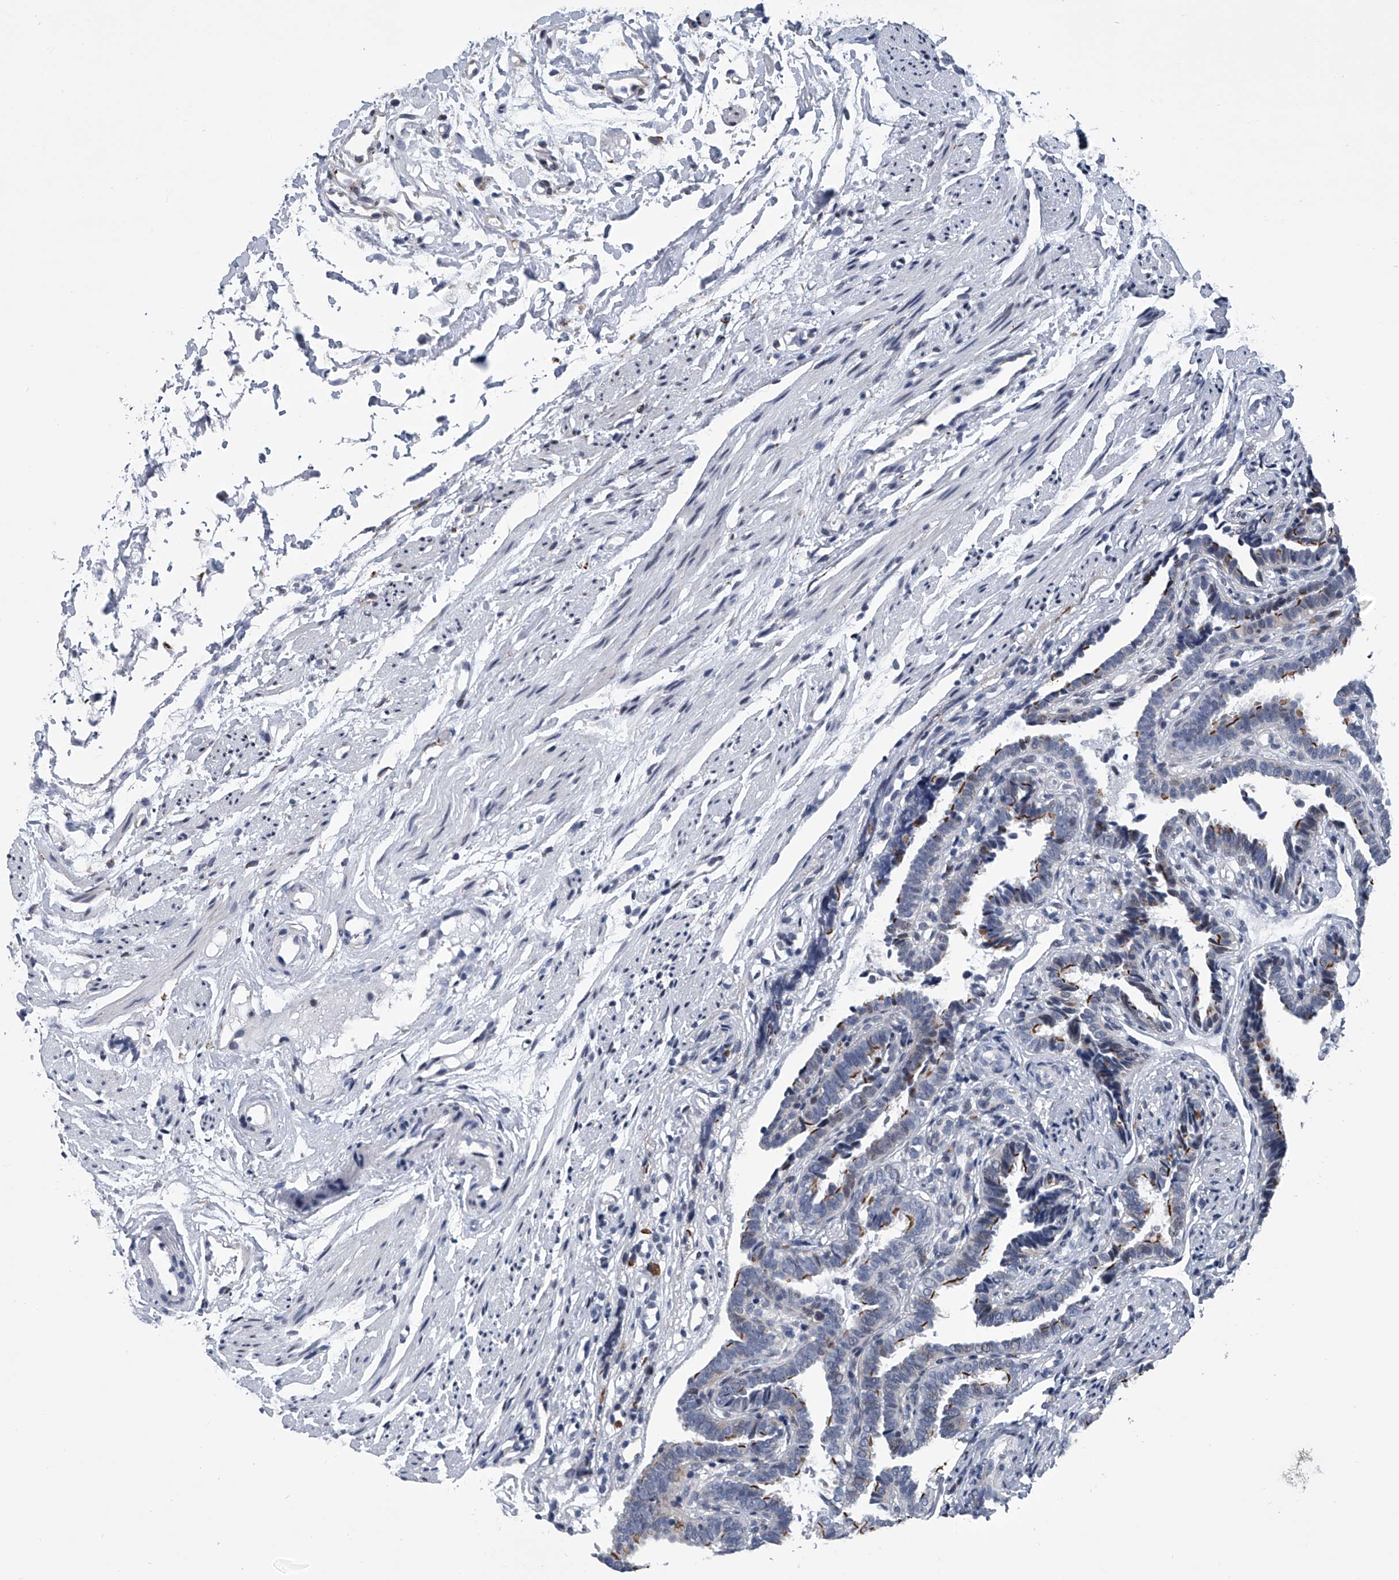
{"staining": {"intensity": "moderate", "quantity": "25%-75%", "location": "cytoplasmic/membranous"}, "tissue": "fallopian tube", "cell_type": "Glandular cells", "image_type": "normal", "snomed": [{"axis": "morphology", "description": "Normal tissue, NOS"}, {"axis": "topography", "description": "Fallopian tube"}], "caption": "Benign fallopian tube displays moderate cytoplasmic/membranous staining in approximately 25%-75% of glandular cells, visualized by immunohistochemistry. The staining was performed using DAB, with brown indicating positive protein expression. Nuclei are stained blue with hematoxylin.", "gene": "PPP2R5D", "patient": {"sex": "female", "age": 39}}